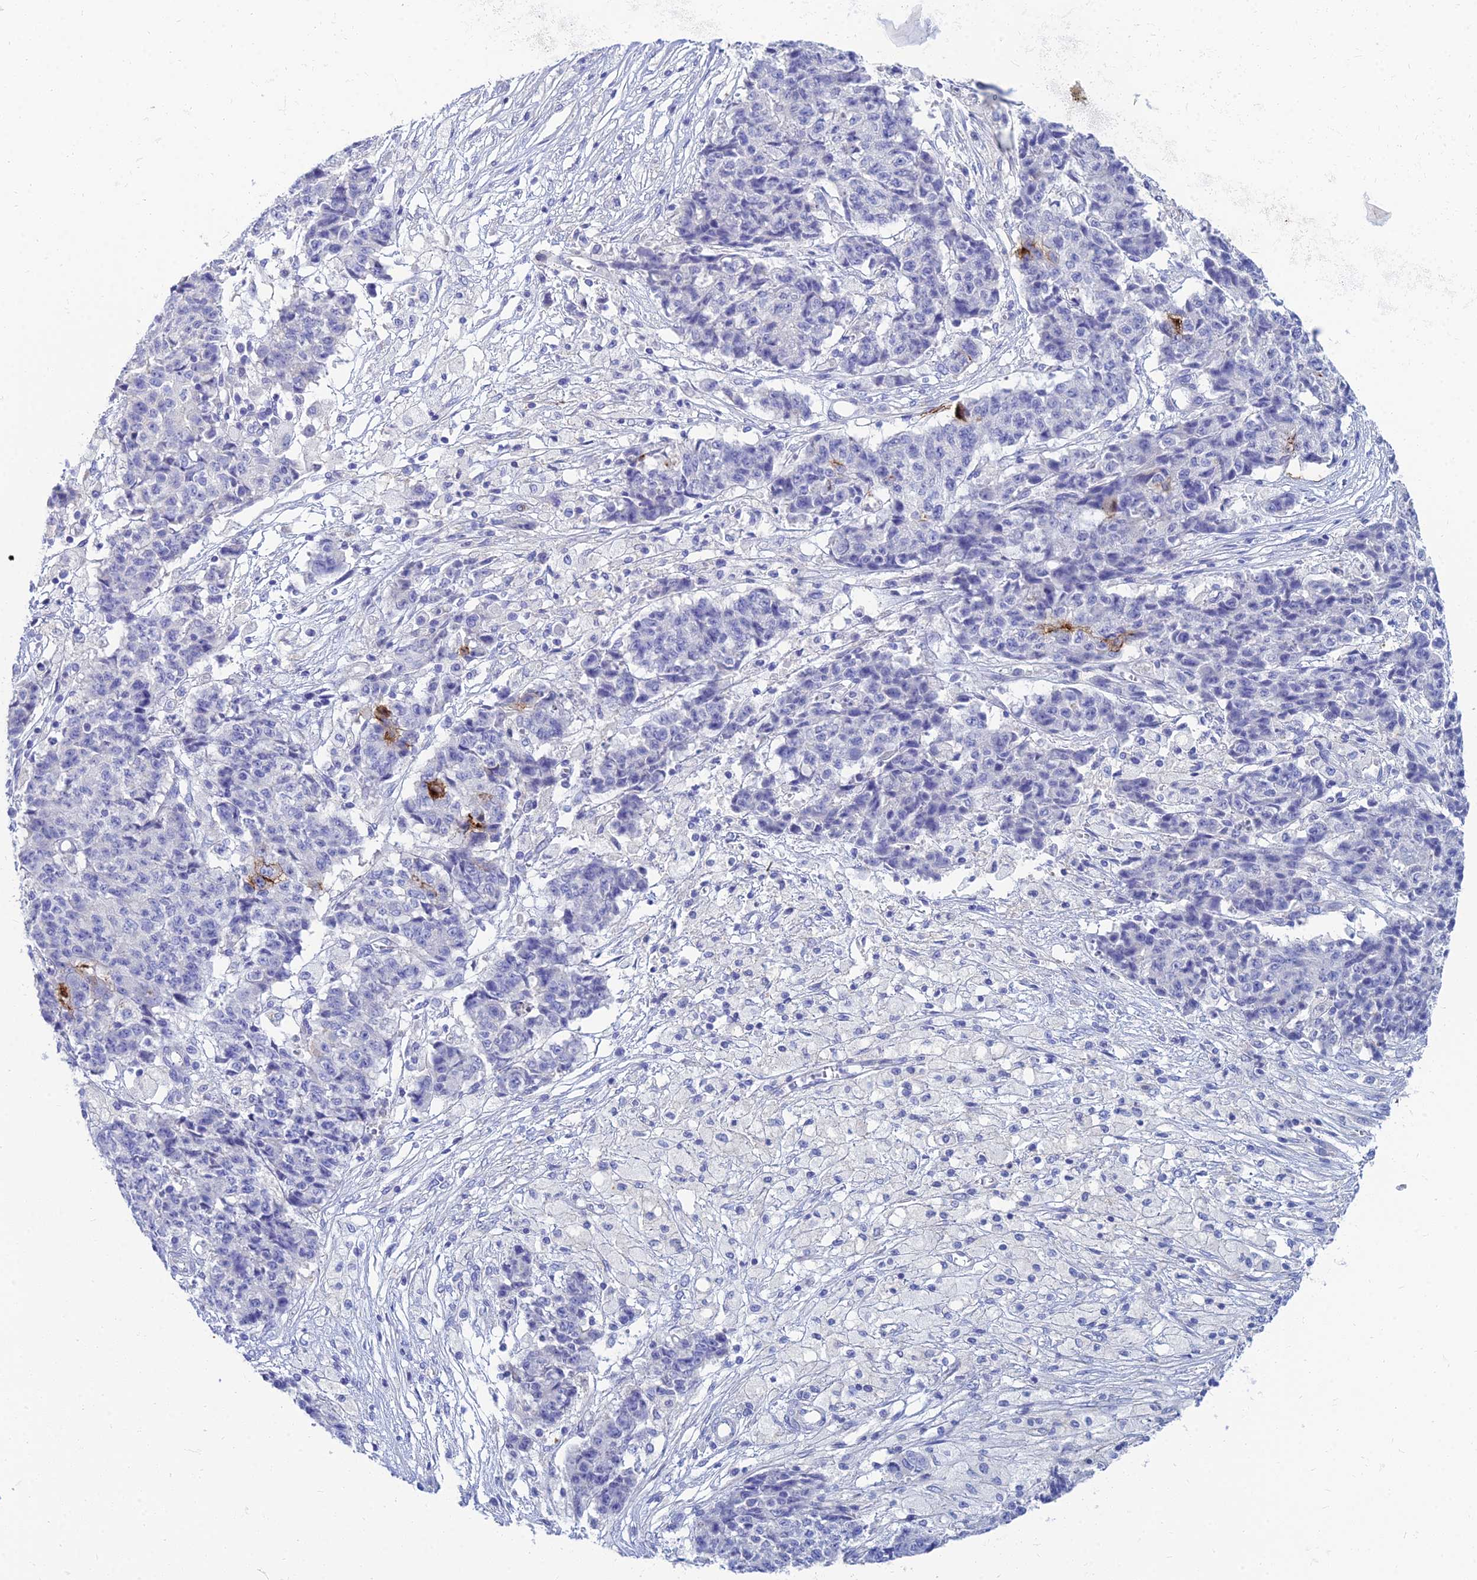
{"staining": {"intensity": "moderate", "quantity": "<25%", "location": "cytoplasmic/membranous"}, "tissue": "ovarian cancer", "cell_type": "Tumor cells", "image_type": "cancer", "snomed": [{"axis": "morphology", "description": "Carcinoma, endometroid"}, {"axis": "topography", "description": "Ovary"}], "caption": "Immunohistochemistry photomicrograph of neoplastic tissue: human endometroid carcinoma (ovarian) stained using immunohistochemistry reveals low levels of moderate protein expression localized specifically in the cytoplasmic/membranous of tumor cells, appearing as a cytoplasmic/membranous brown color.", "gene": "ZNF552", "patient": {"sex": "female", "age": 42}}